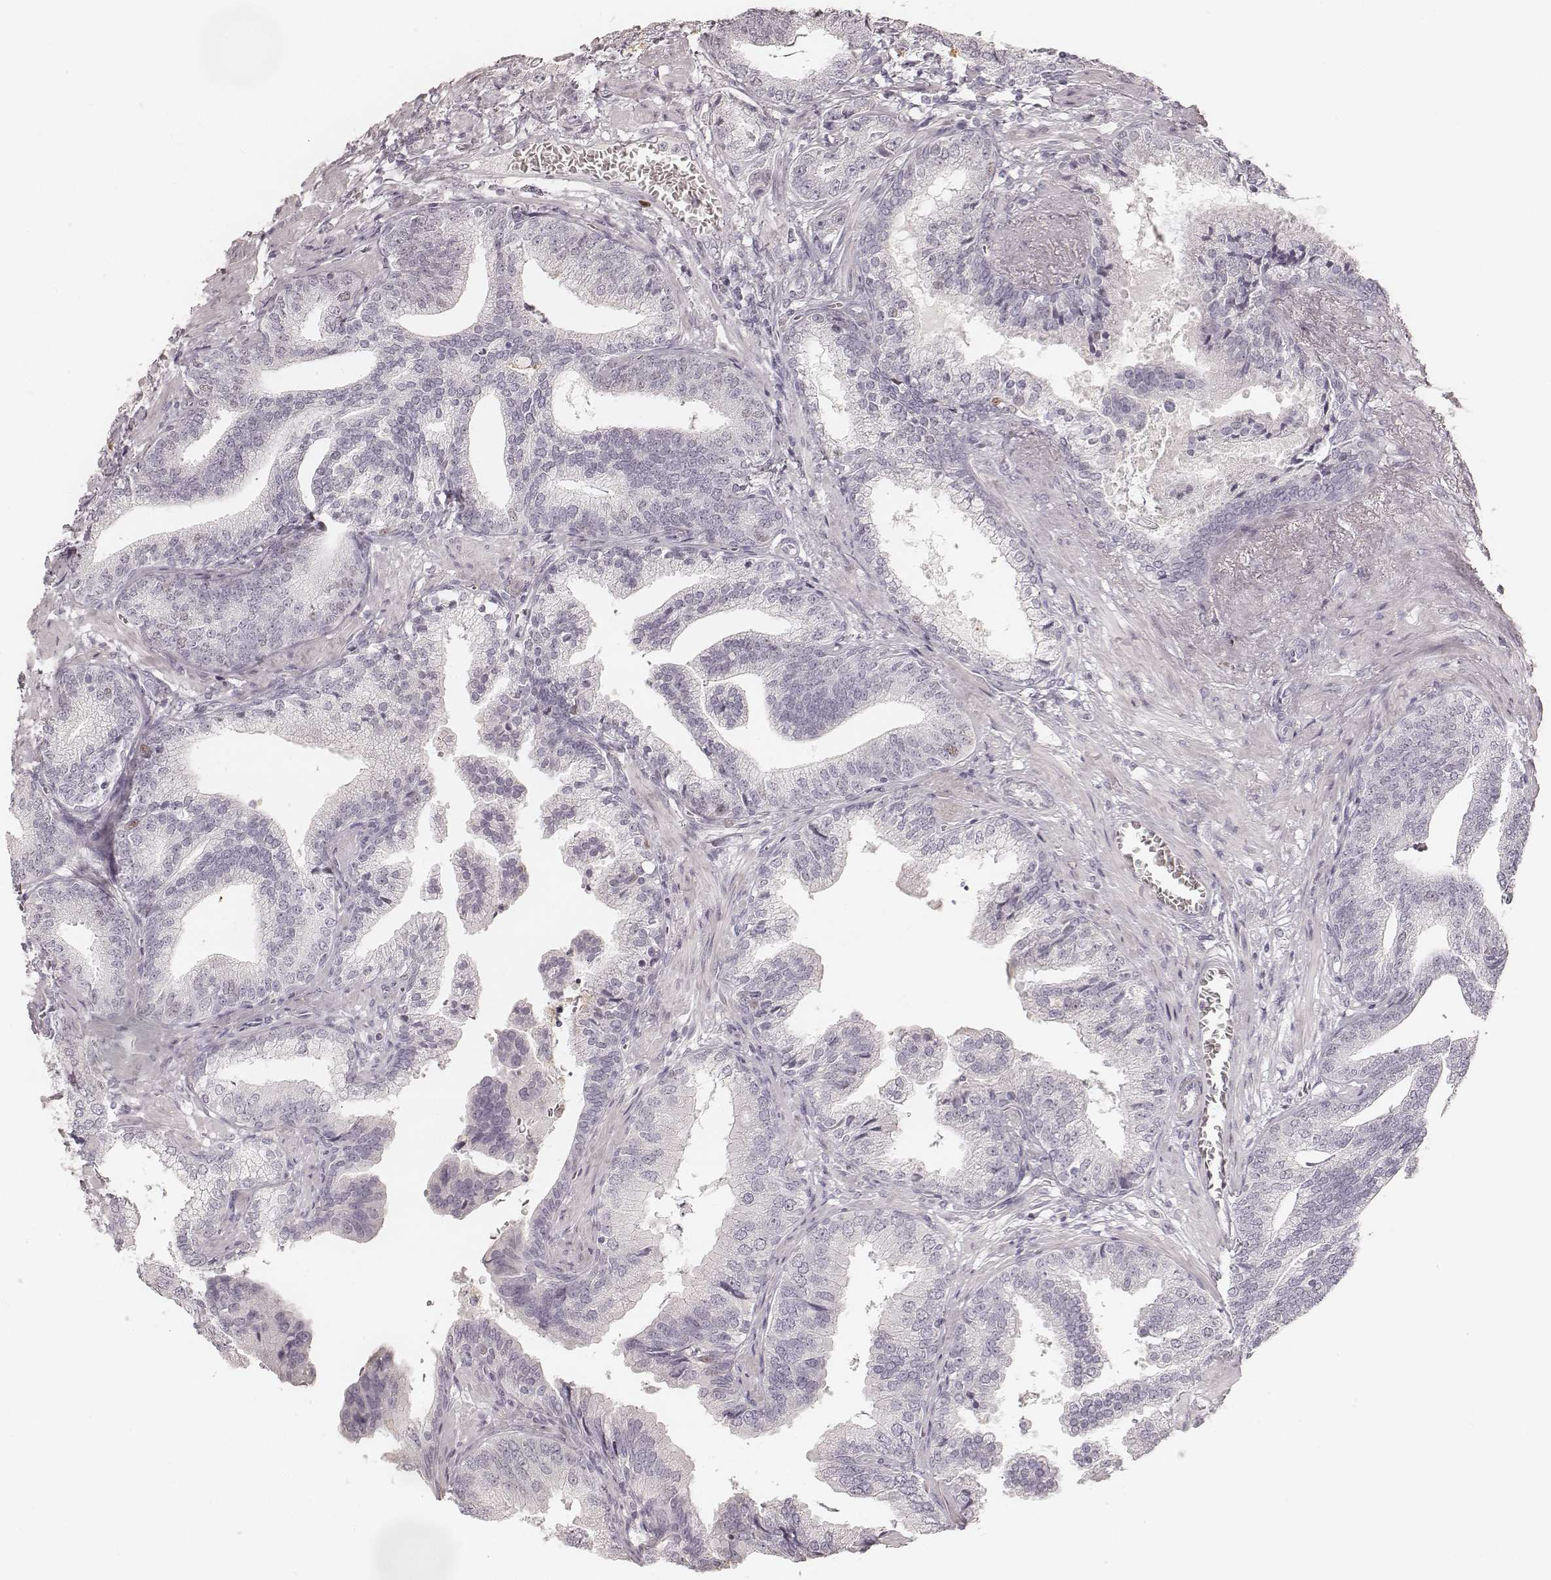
{"staining": {"intensity": "negative", "quantity": "none", "location": "none"}, "tissue": "prostate cancer", "cell_type": "Tumor cells", "image_type": "cancer", "snomed": [{"axis": "morphology", "description": "Adenocarcinoma, NOS"}, {"axis": "topography", "description": "Prostate"}], "caption": "Immunohistochemical staining of human prostate cancer (adenocarcinoma) displays no significant staining in tumor cells.", "gene": "TEX37", "patient": {"sex": "male", "age": 64}}